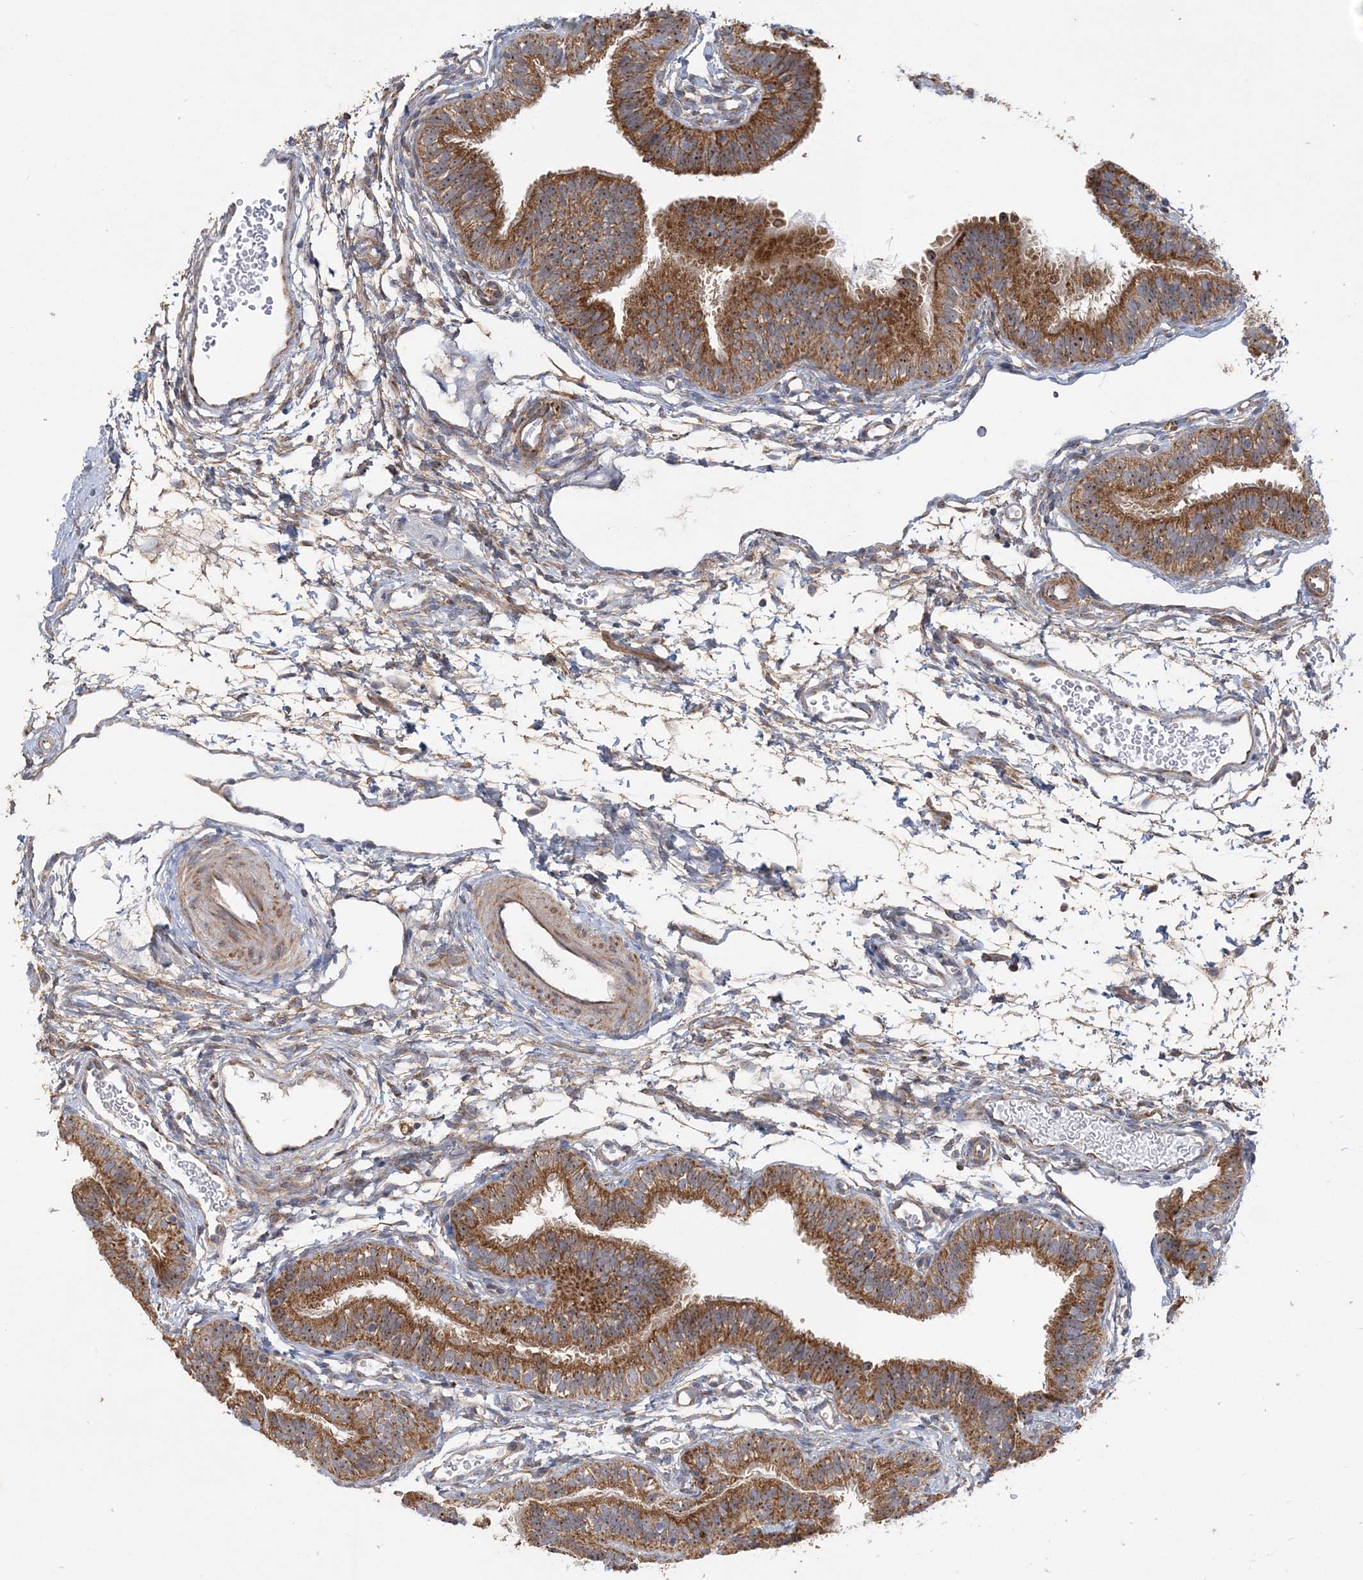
{"staining": {"intensity": "moderate", "quantity": ">75%", "location": "cytoplasmic/membranous,nuclear"}, "tissue": "fallopian tube", "cell_type": "Glandular cells", "image_type": "normal", "snomed": [{"axis": "morphology", "description": "Normal tissue, NOS"}, {"axis": "topography", "description": "Fallopian tube"}], "caption": "Immunohistochemistry (IHC) histopathology image of benign fallopian tube: human fallopian tube stained using immunohistochemistry (IHC) displays medium levels of moderate protein expression localized specifically in the cytoplasmic/membranous,nuclear of glandular cells, appearing as a cytoplasmic/membranous,nuclear brown color.", "gene": "FEZ2", "patient": {"sex": "female", "age": 35}}